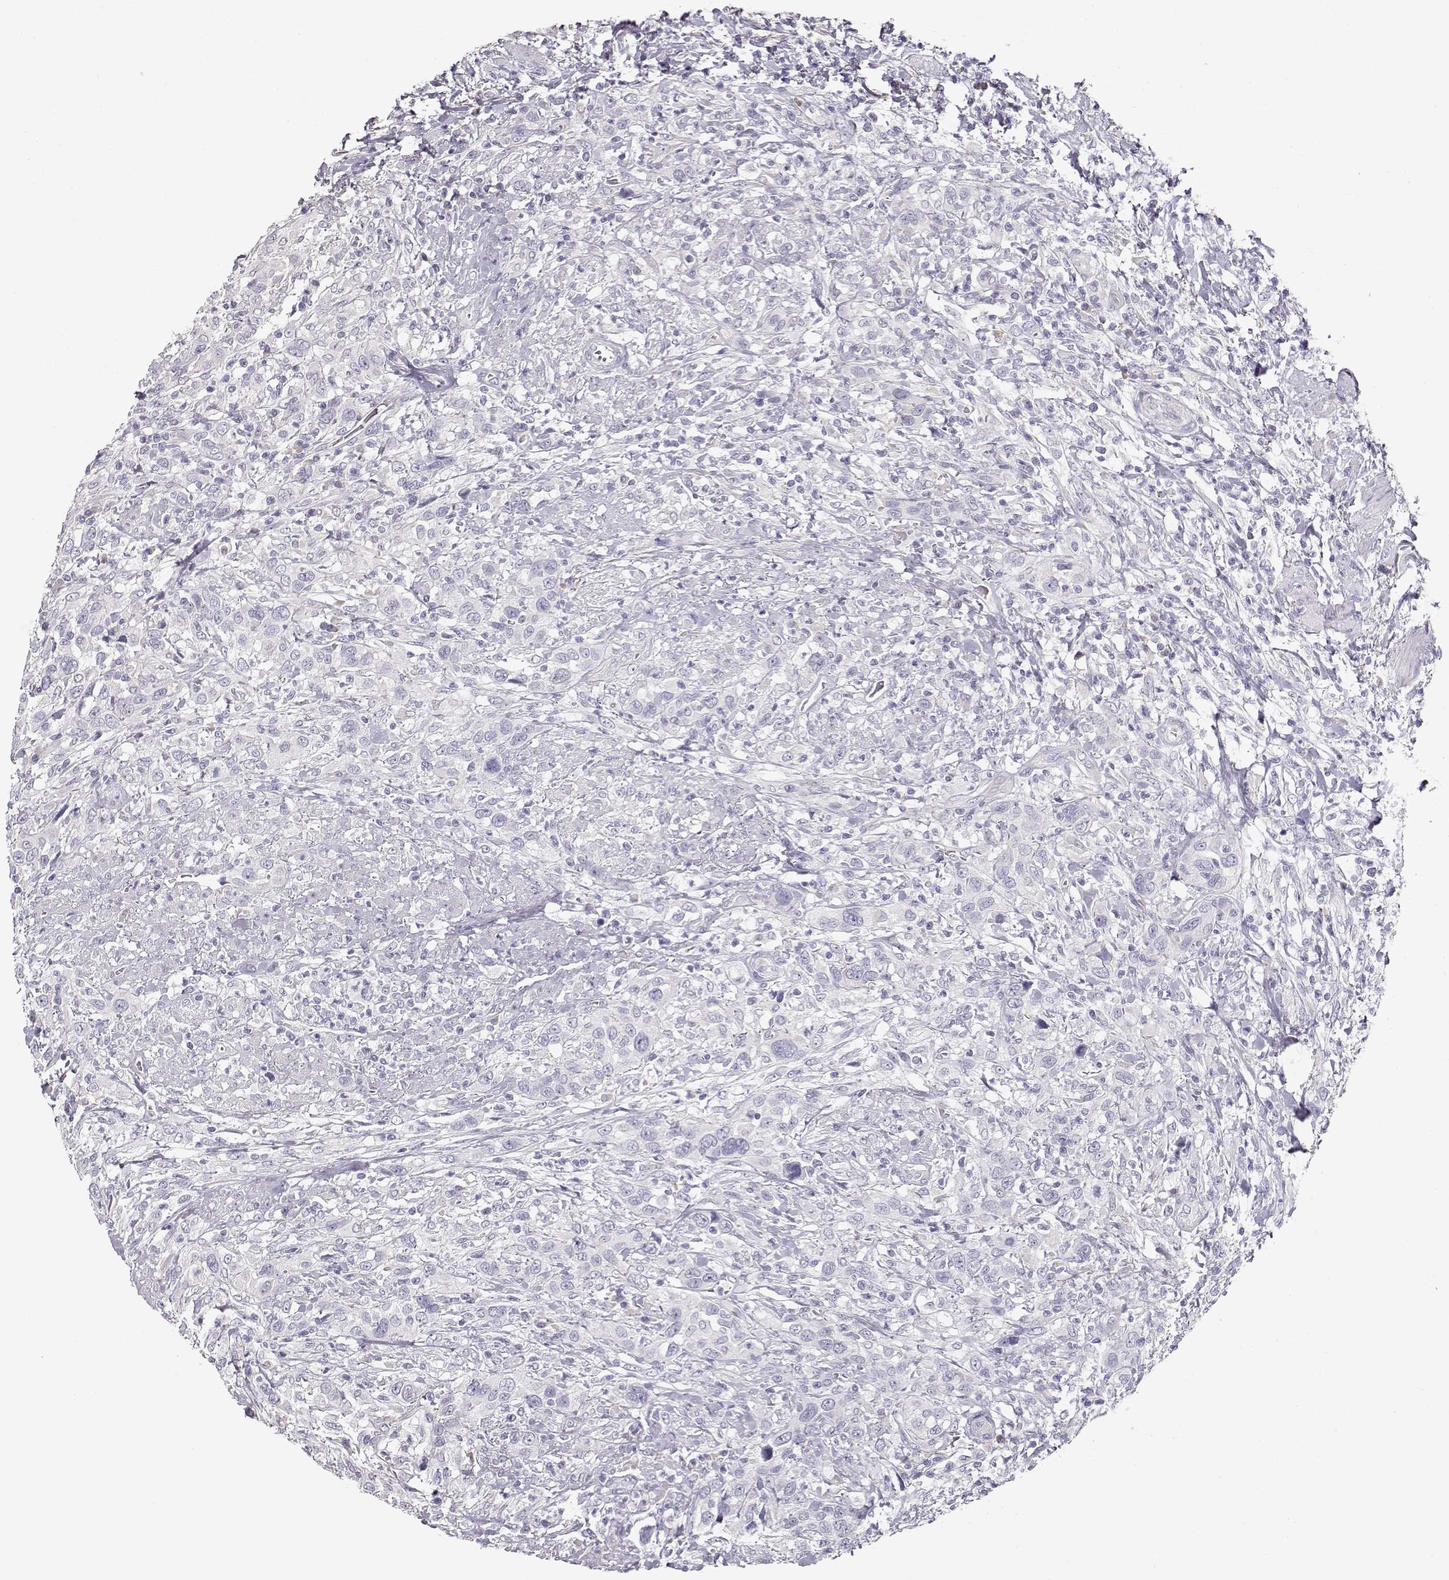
{"staining": {"intensity": "negative", "quantity": "none", "location": "none"}, "tissue": "urothelial cancer", "cell_type": "Tumor cells", "image_type": "cancer", "snomed": [{"axis": "morphology", "description": "Urothelial carcinoma, NOS"}, {"axis": "morphology", "description": "Urothelial carcinoma, High grade"}, {"axis": "topography", "description": "Urinary bladder"}], "caption": "Immunohistochemistry (IHC) image of neoplastic tissue: urothelial carcinoma (high-grade) stained with DAB (3,3'-diaminobenzidine) shows no significant protein positivity in tumor cells.", "gene": "GLIPR1L2", "patient": {"sex": "female", "age": 64}}